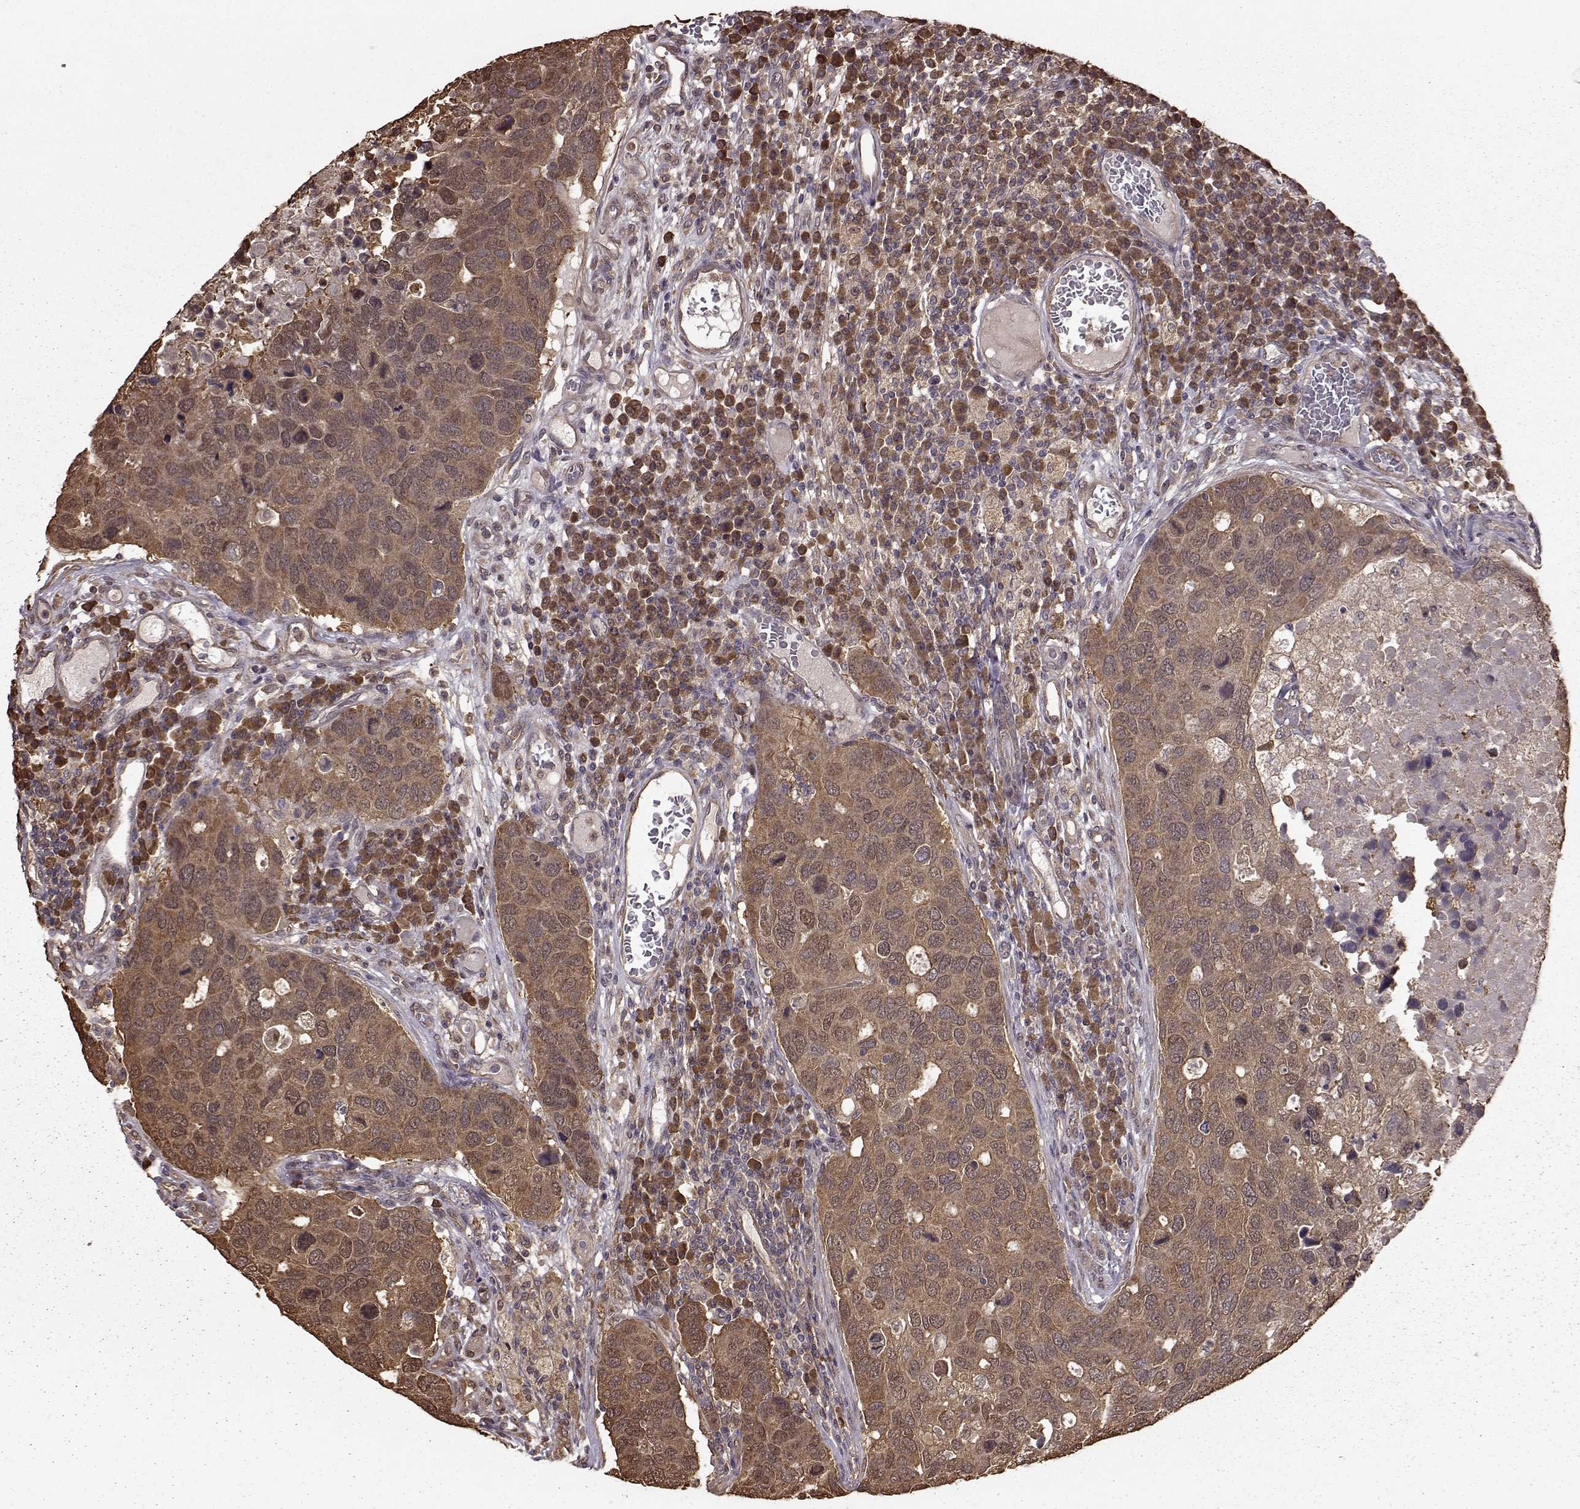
{"staining": {"intensity": "strong", "quantity": "25%-75%", "location": "cytoplasmic/membranous"}, "tissue": "breast cancer", "cell_type": "Tumor cells", "image_type": "cancer", "snomed": [{"axis": "morphology", "description": "Duct carcinoma"}, {"axis": "topography", "description": "Breast"}], "caption": "High-power microscopy captured an IHC image of breast cancer, revealing strong cytoplasmic/membranous staining in approximately 25%-75% of tumor cells.", "gene": "NME1-NME2", "patient": {"sex": "female", "age": 83}}